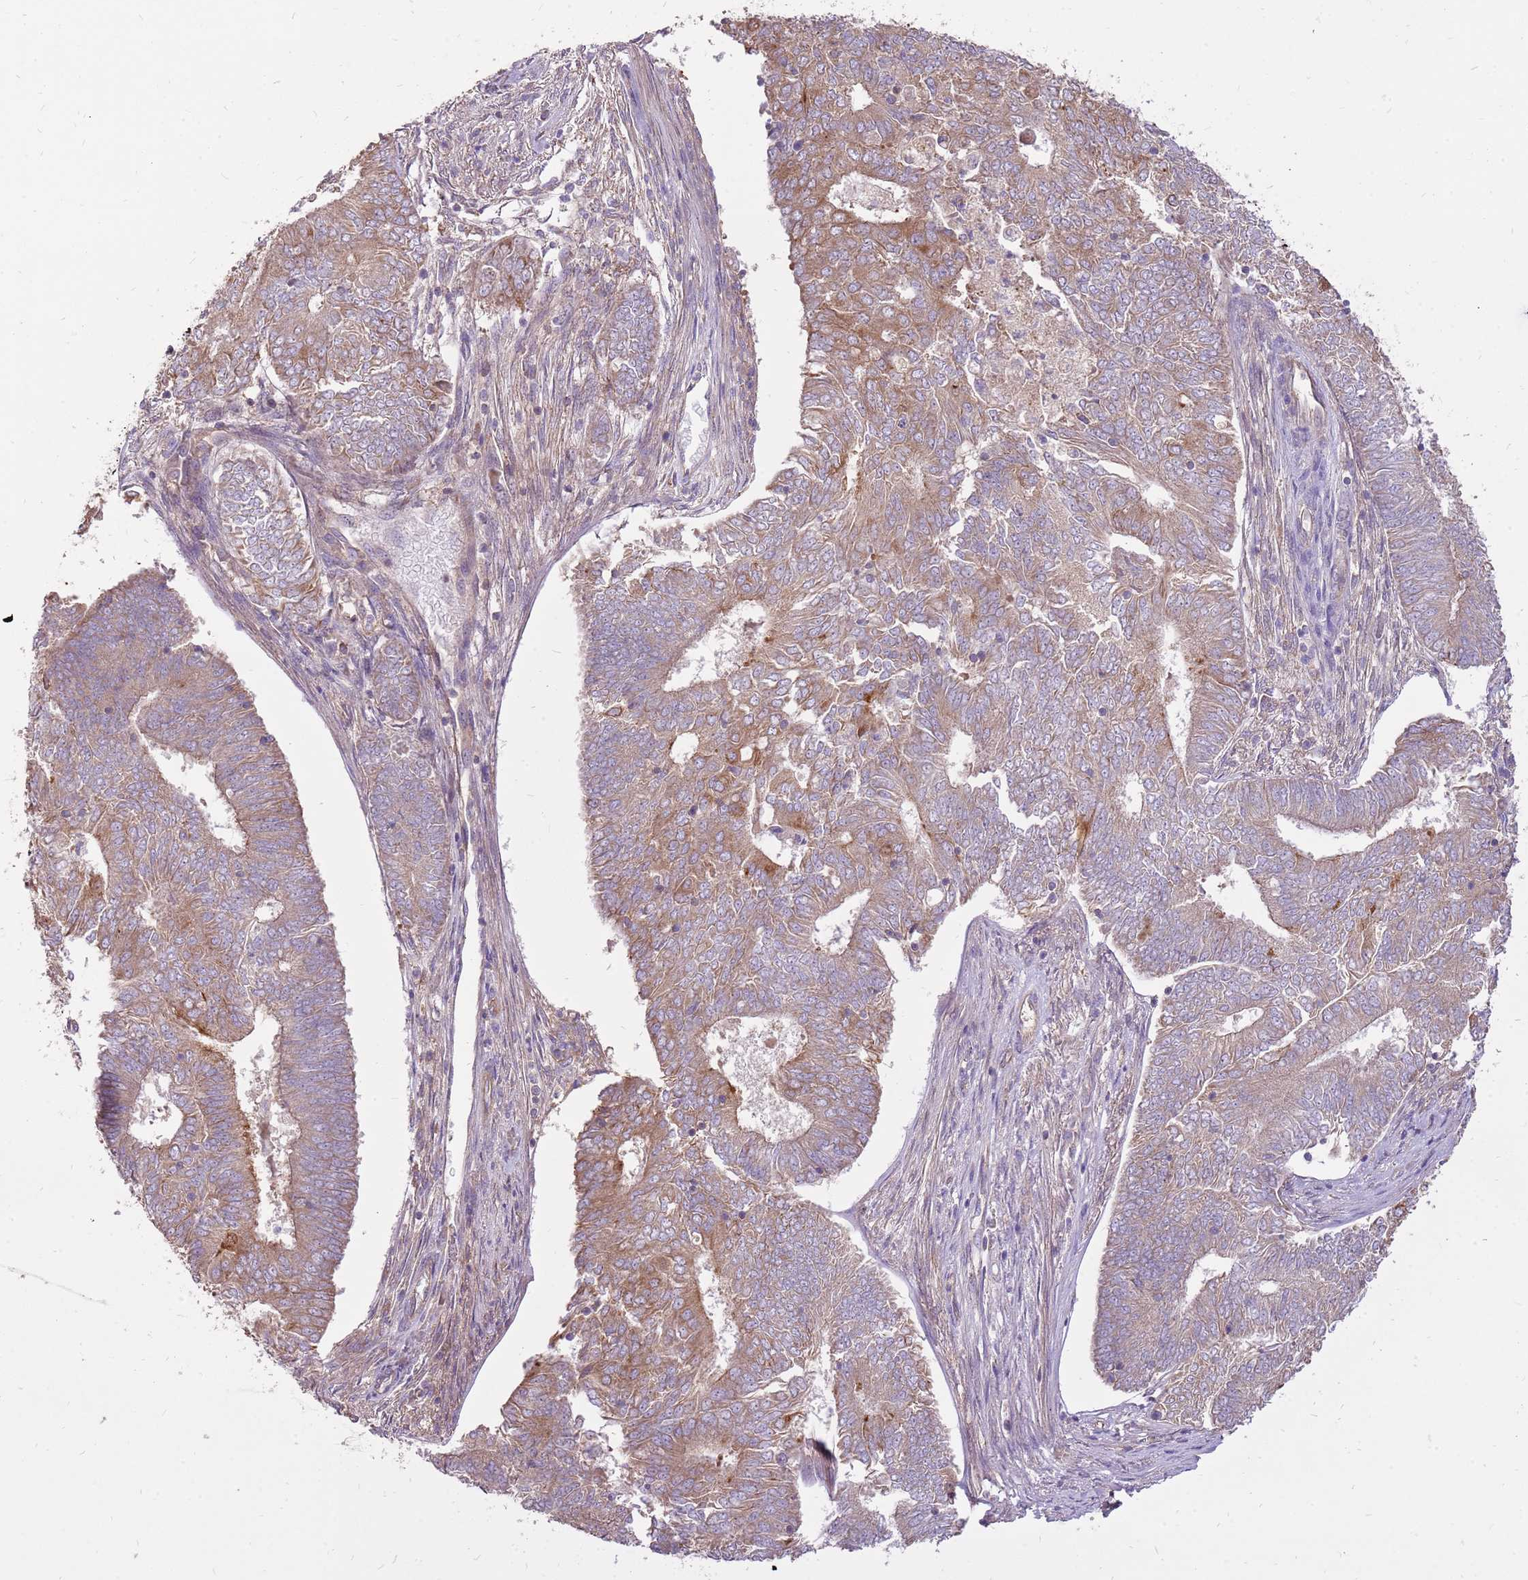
{"staining": {"intensity": "moderate", "quantity": "25%-75%", "location": "cytoplasmic/membranous"}, "tissue": "endometrial cancer", "cell_type": "Tumor cells", "image_type": "cancer", "snomed": [{"axis": "morphology", "description": "Adenocarcinoma, NOS"}, {"axis": "topography", "description": "Endometrium"}], "caption": "Endometrial adenocarcinoma stained with immunohistochemistry (IHC) shows moderate cytoplasmic/membranous staining in approximately 25%-75% of tumor cells. The staining was performed using DAB to visualize the protein expression in brown, while the nuclei were stained in blue with hematoxylin (Magnification: 20x).", "gene": "WASHC4", "patient": {"sex": "female", "age": 62}}